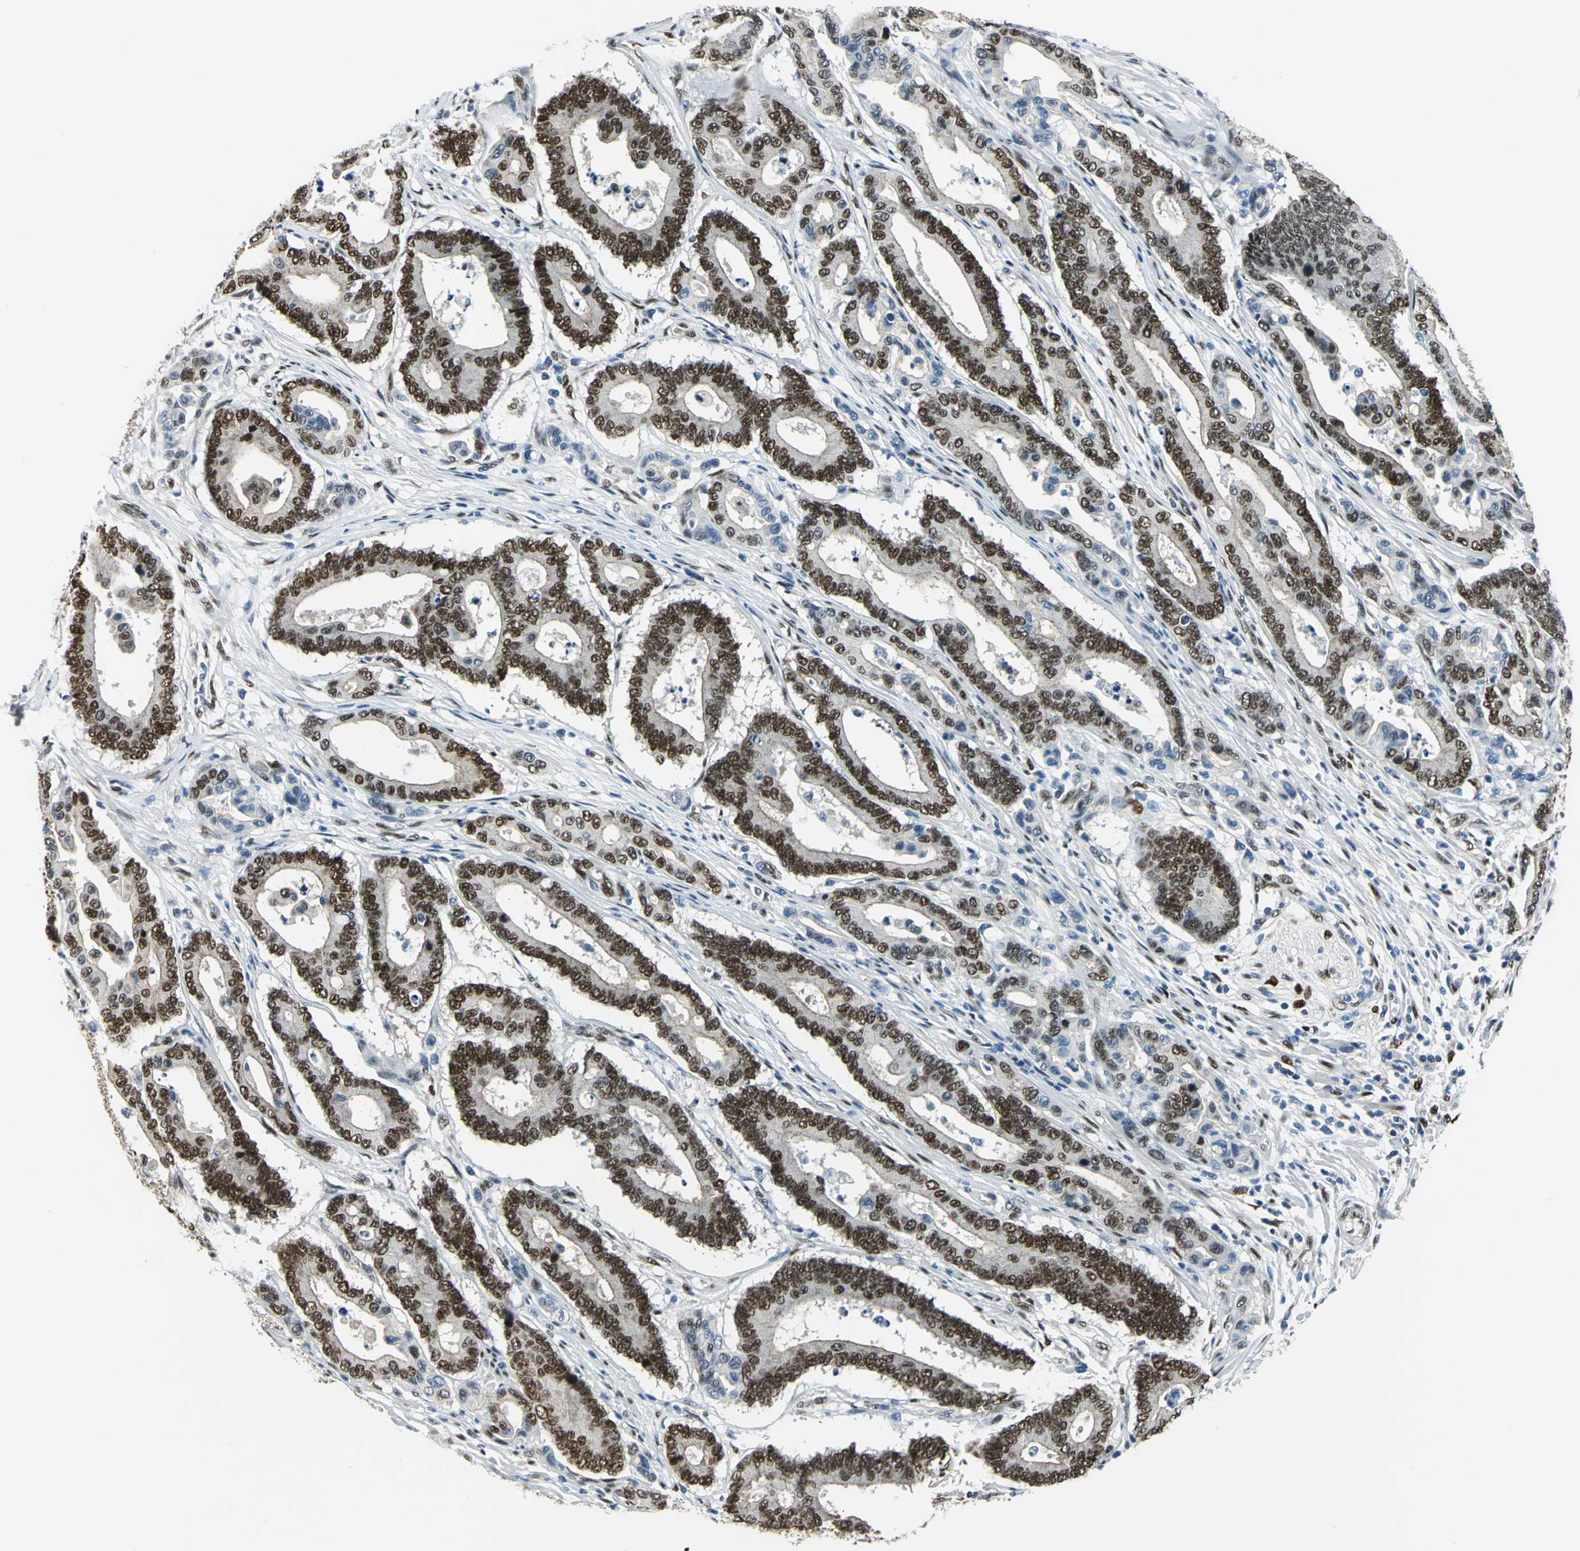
{"staining": {"intensity": "strong", "quantity": ">75%", "location": "nuclear"}, "tissue": "colorectal cancer", "cell_type": "Tumor cells", "image_type": "cancer", "snomed": [{"axis": "morphology", "description": "Normal tissue, NOS"}, {"axis": "morphology", "description": "Adenocarcinoma, NOS"}, {"axis": "topography", "description": "Colon"}], "caption": "Human adenocarcinoma (colorectal) stained with a brown dye shows strong nuclear positive positivity in approximately >75% of tumor cells.", "gene": "NFIA", "patient": {"sex": "male", "age": 82}}